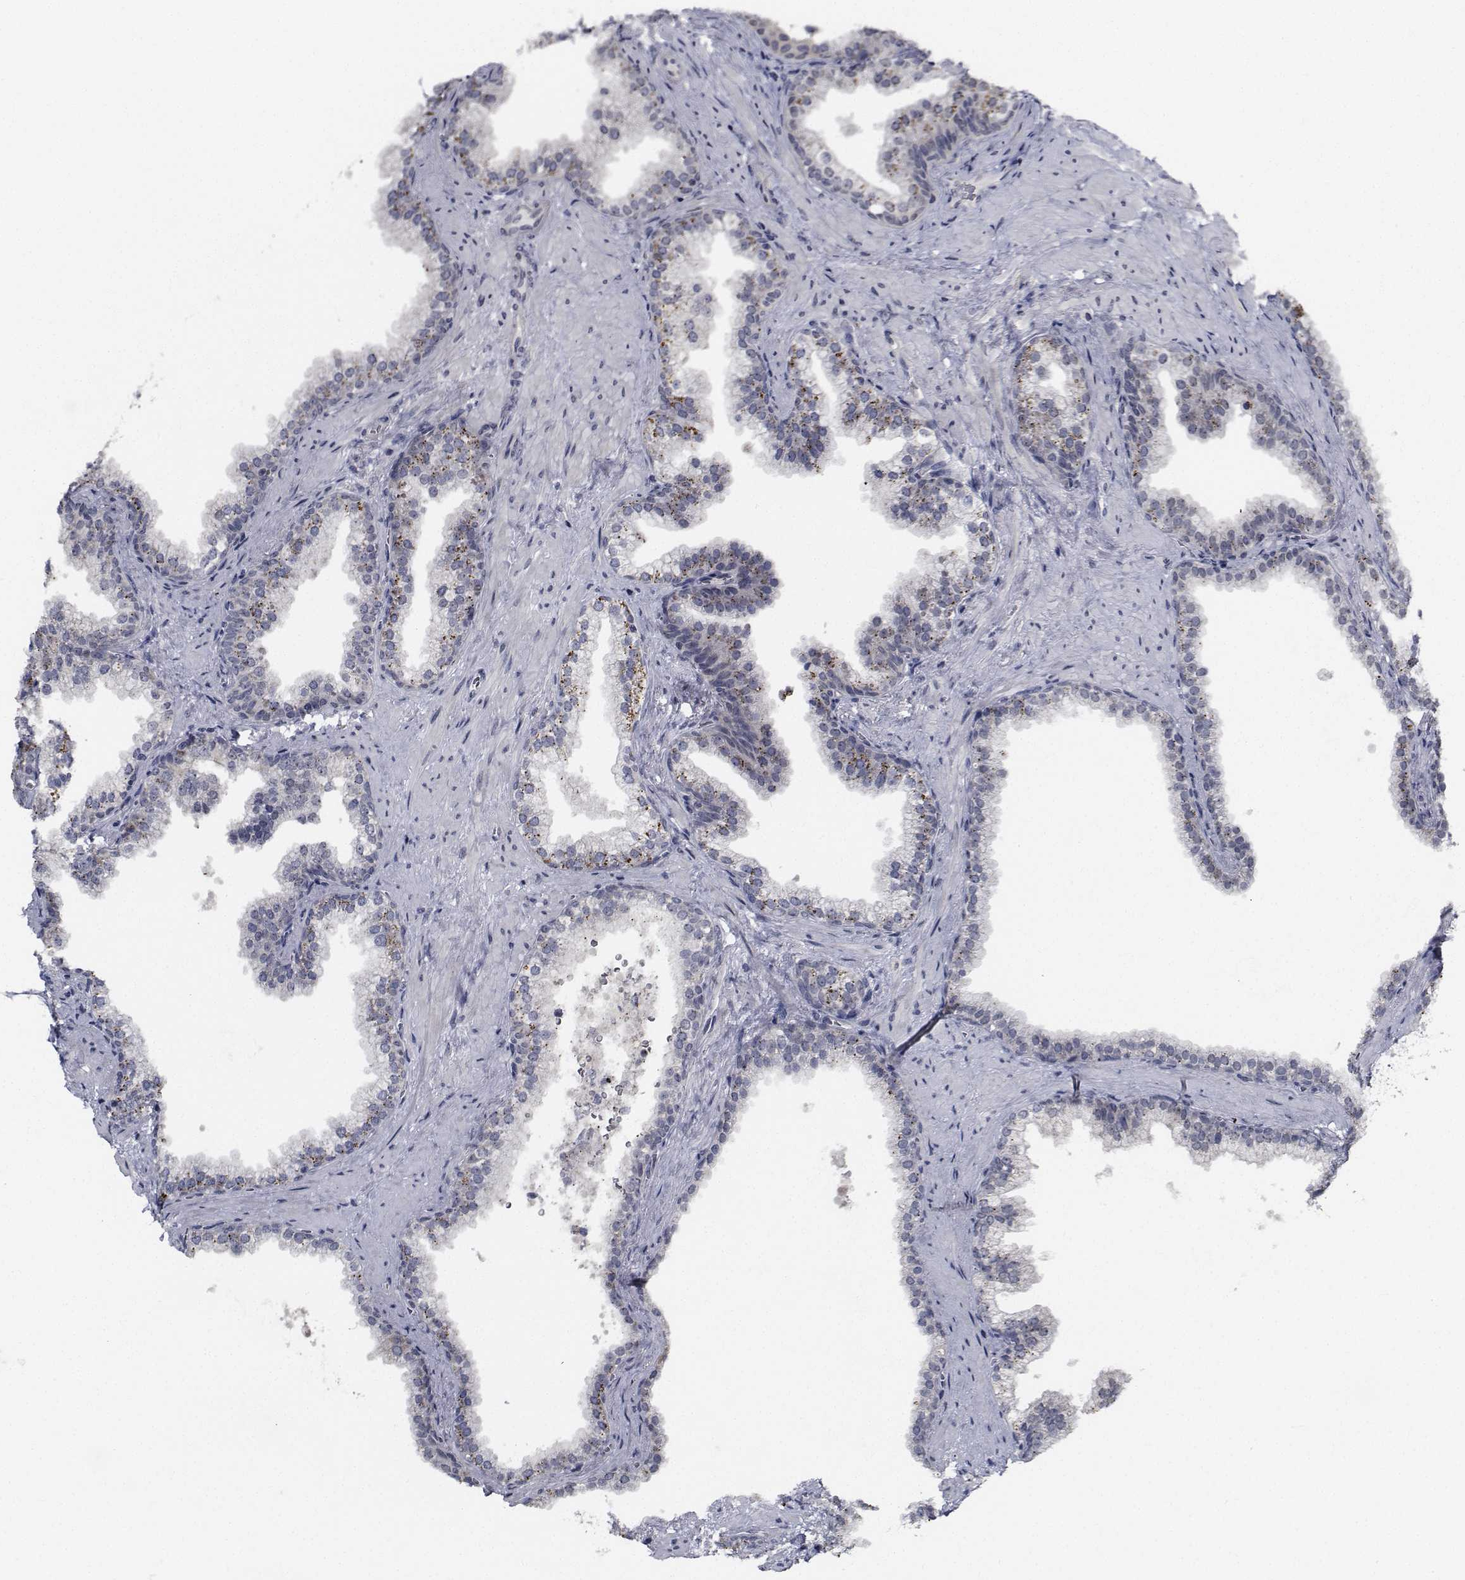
{"staining": {"intensity": "moderate", "quantity": "<25%", "location": "cytoplasmic/membranous"}, "tissue": "prostate", "cell_type": "Glandular cells", "image_type": "normal", "snomed": [{"axis": "morphology", "description": "Normal tissue, NOS"}, {"axis": "topography", "description": "Prostate"}], "caption": "Approximately <25% of glandular cells in unremarkable prostate display moderate cytoplasmic/membranous protein positivity as visualized by brown immunohistochemical staining.", "gene": "NVL", "patient": {"sex": "male", "age": 79}}